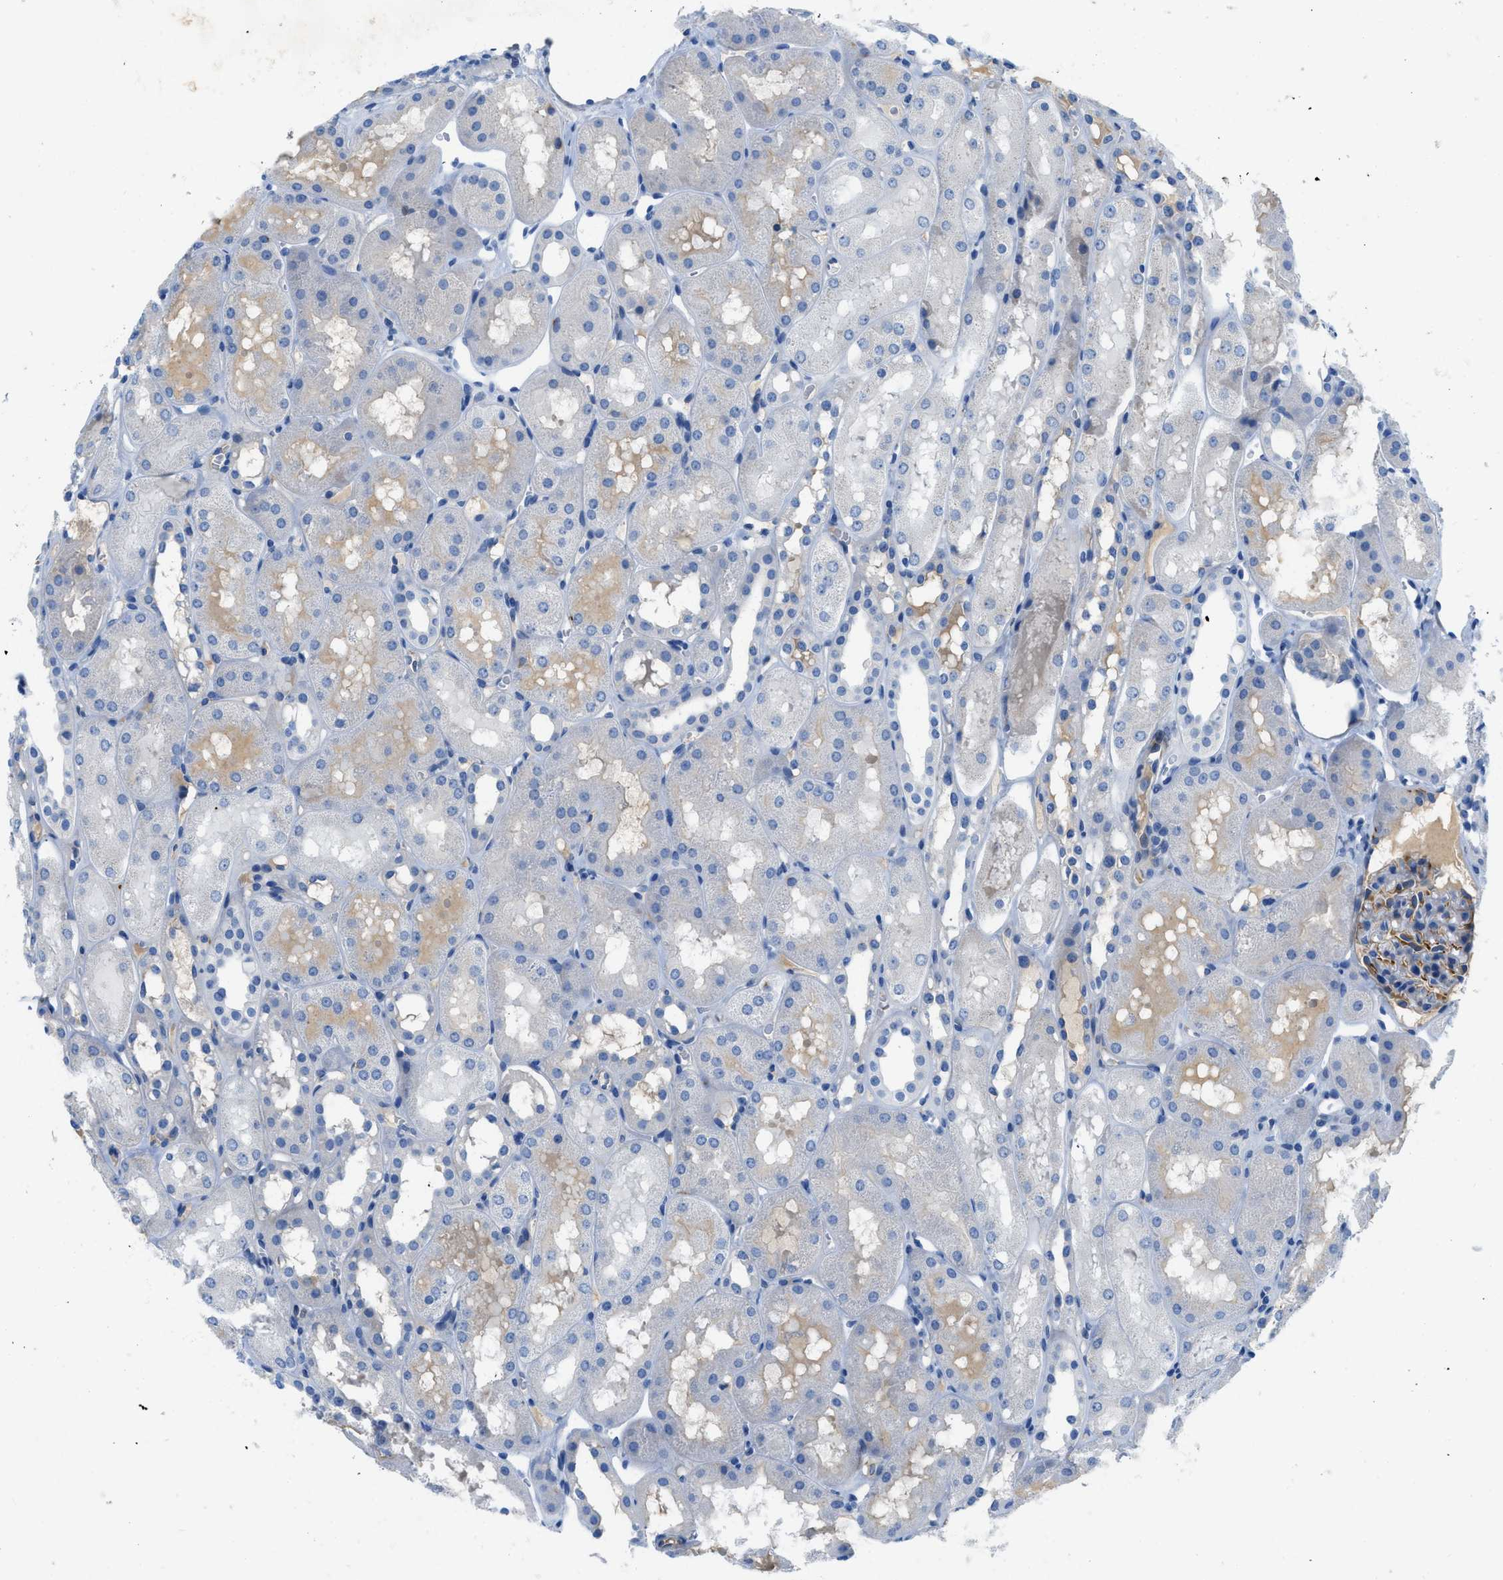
{"staining": {"intensity": "moderate", "quantity": "<25%", "location": "cytoplasmic/membranous"}, "tissue": "kidney", "cell_type": "Cells in glomeruli", "image_type": "normal", "snomed": [{"axis": "morphology", "description": "Normal tissue, NOS"}, {"axis": "topography", "description": "Kidney"}, {"axis": "topography", "description": "Urinary bladder"}], "caption": "IHC histopathology image of unremarkable kidney stained for a protein (brown), which exhibits low levels of moderate cytoplasmic/membranous expression in approximately <25% of cells in glomeruli.", "gene": "XCR1", "patient": {"sex": "male", "age": 16}}